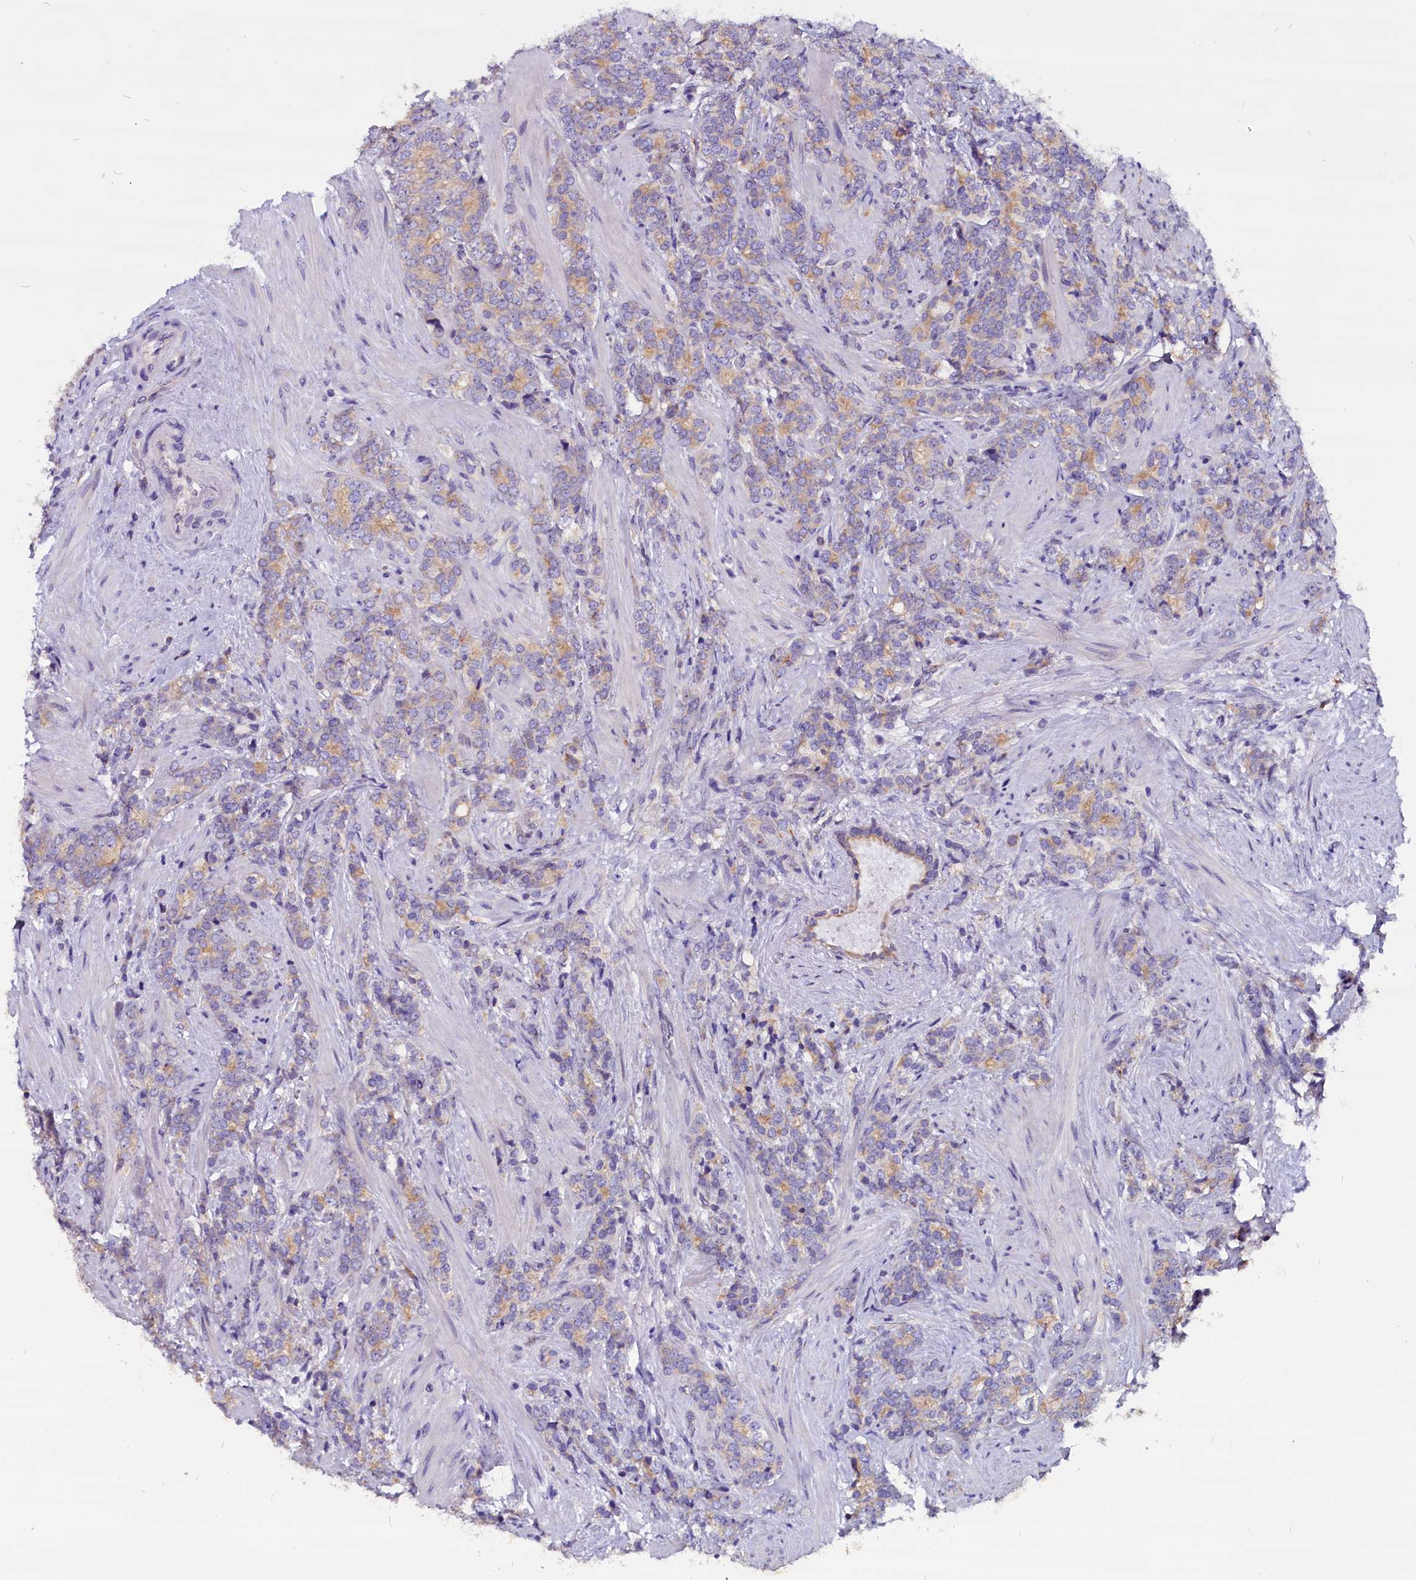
{"staining": {"intensity": "weak", "quantity": "<25%", "location": "cytoplasmic/membranous"}, "tissue": "prostate cancer", "cell_type": "Tumor cells", "image_type": "cancer", "snomed": [{"axis": "morphology", "description": "Adenocarcinoma, High grade"}, {"axis": "topography", "description": "Prostate"}], "caption": "Protein analysis of prostate high-grade adenocarcinoma displays no significant staining in tumor cells.", "gene": "CEP170", "patient": {"sex": "male", "age": 64}}